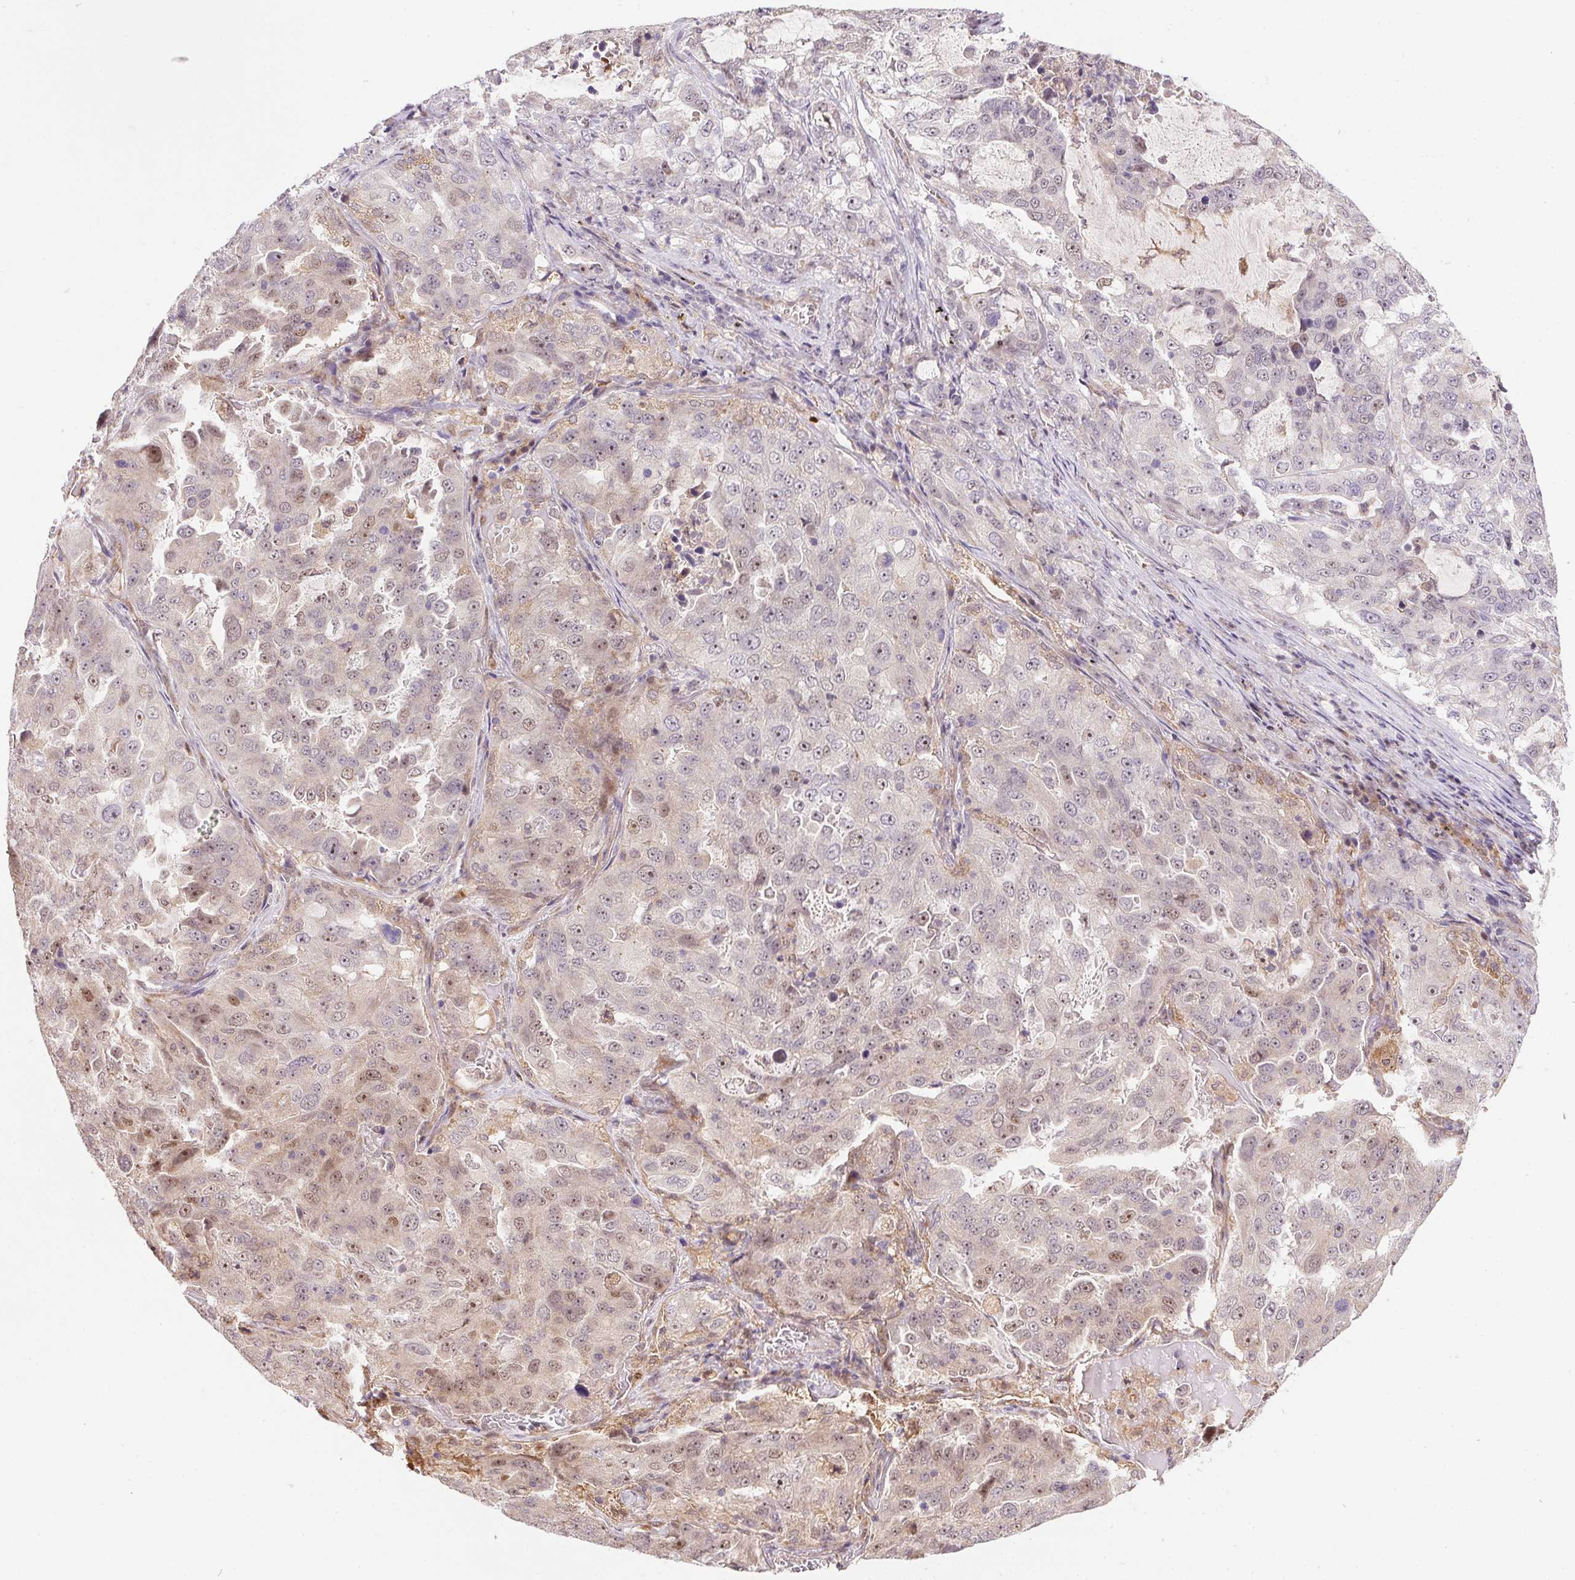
{"staining": {"intensity": "weak", "quantity": "<25%", "location": "nuclear"}, "tissue": "lung cancer", "cell_type": "Tumor cells", "image_type": "cancer", "snomed": [{"axis": "morphology", "description": "Adenocarcinoma, NOS"}, {"axis": "topography", "description": "Lung"}], "caption": "A high-resolution micrograph shows immunohistochemistry (IHC) staining of lung cancer (adenocarcinoma), which reveals no significant positivity in tumor cells.", "gene": "NUDT16", "patient": {"sex": "female", "age": 61}}